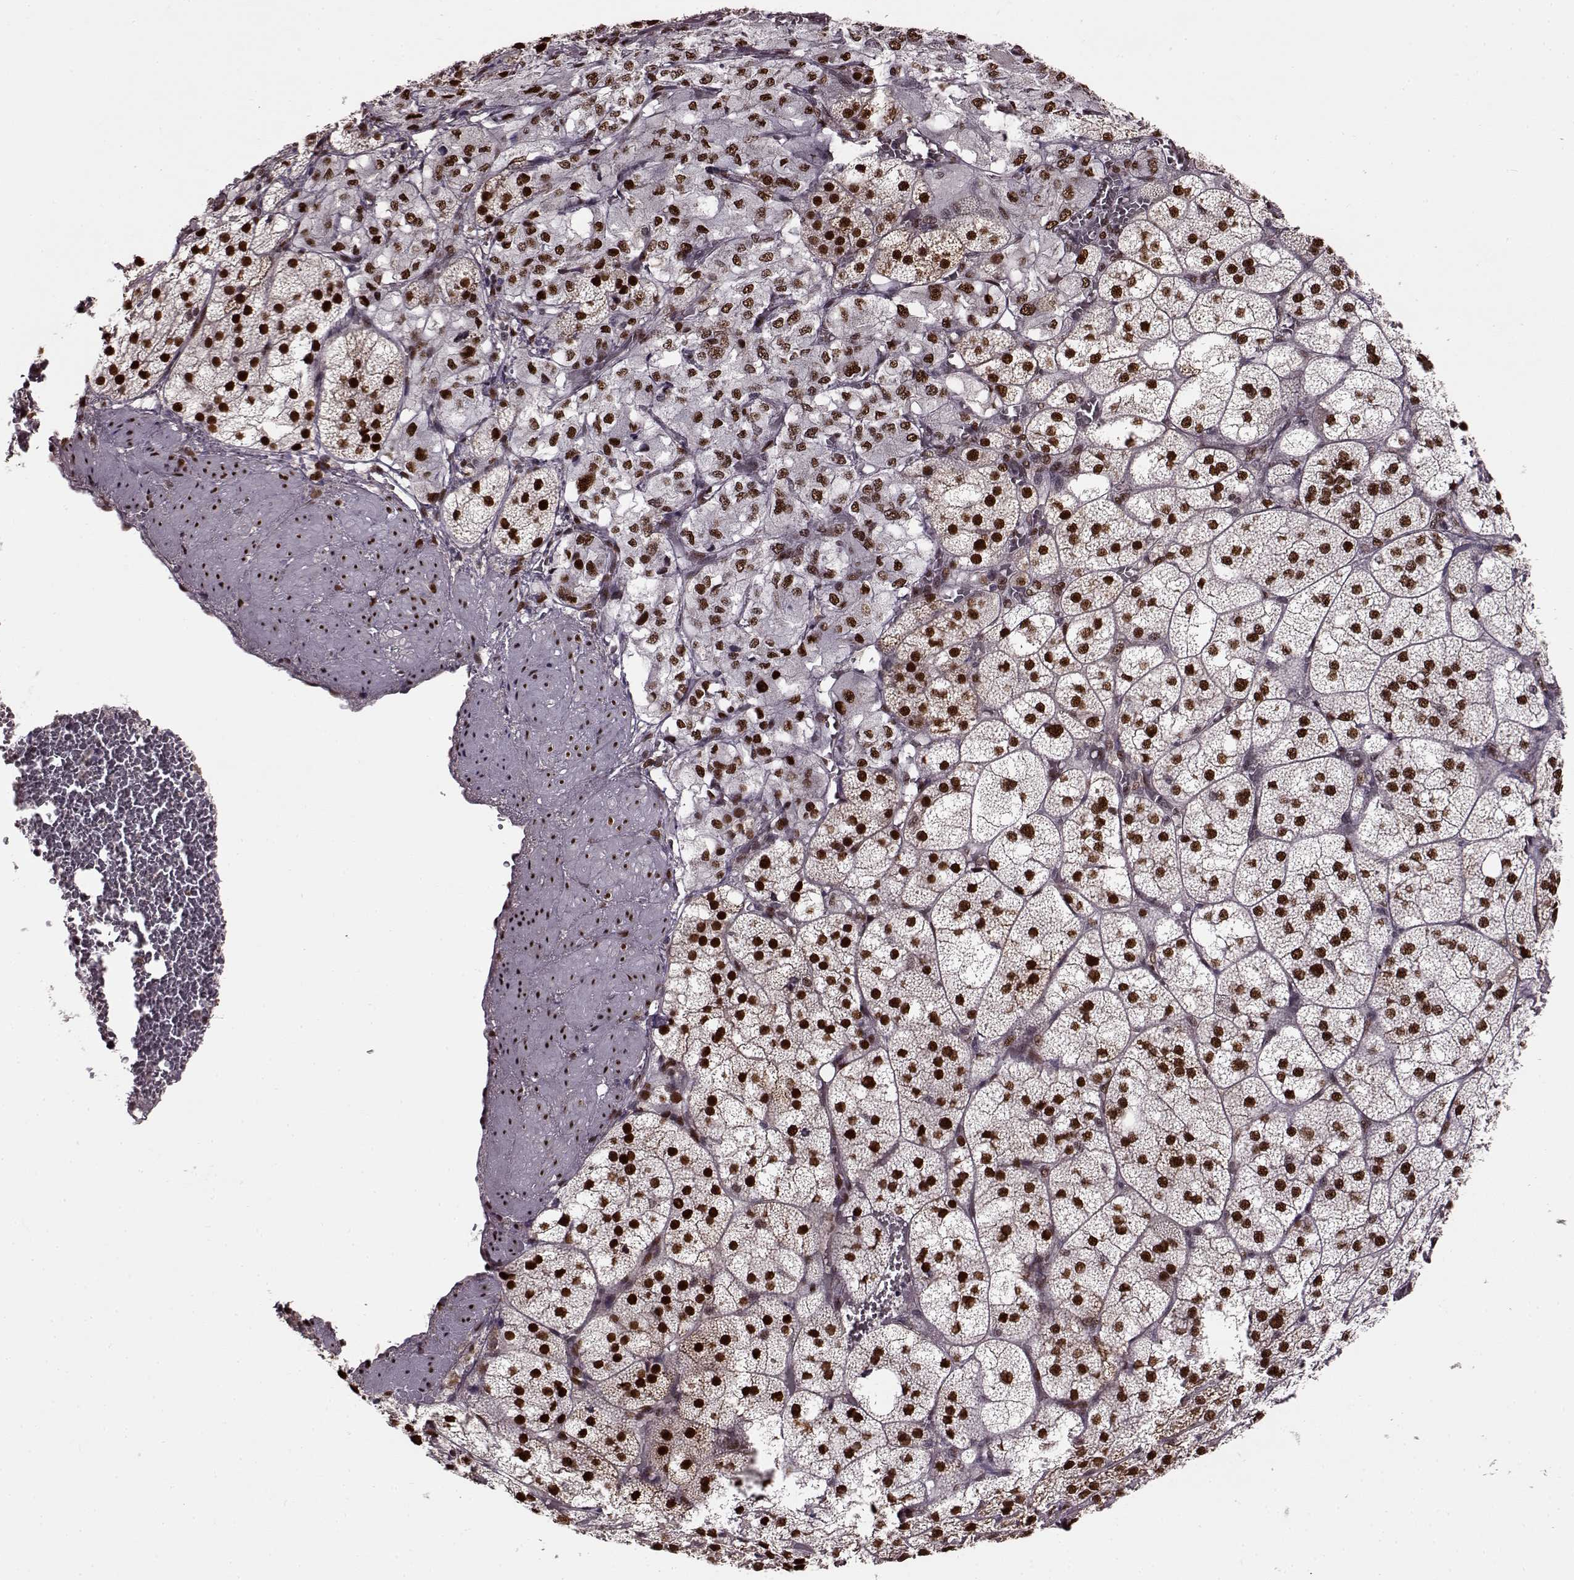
{"staining": {"intensity": "strong", "quantity": ">75%", "location": "cytoplasmic/membranous,nuclear"}, "tissue": "adrenal gland", "cell_type": "Glandular cells", "image_type": "normal", "snomed": [{"axis": "morphology", "description": "Normal tissue, NOS"}, {"axis": "topography", "description": "Adrenal gland"}], "caption": "High-power microscopy captured an IHC image of normal adrenal gland, revealing strong cytoplasmic/membranous,nuclear expression in about >75% of glandular cells.", "gene": "FTO", "patient": {"sex": "female", "age": 60}}